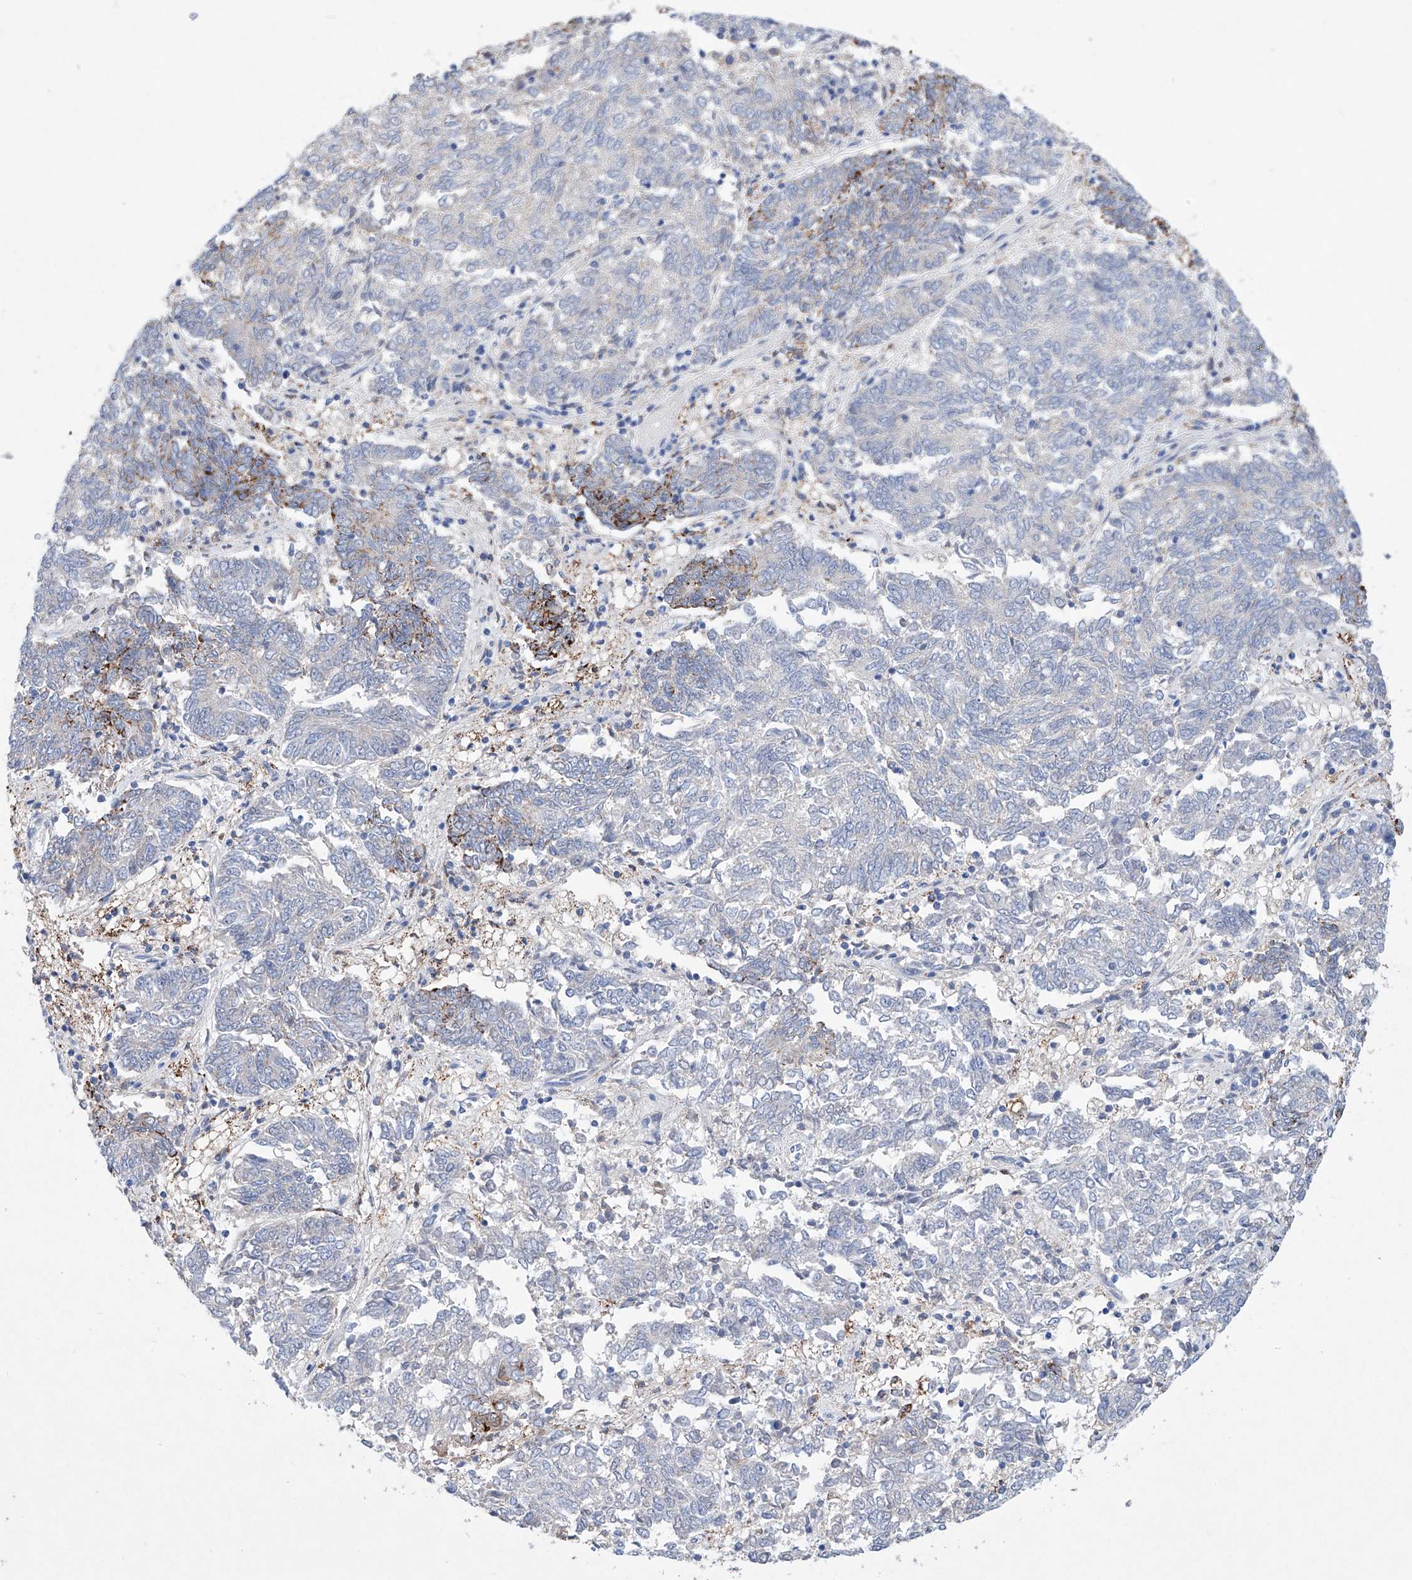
{"staining": {"intensity": "negative", "quantity": "none", "location": "none"}, "tissue": "endometrial cancer", "cell_type": "Tumor cells", "image_type": "cancer", "snomed": [{"axis": "morphology", "description": "Adenocarcinoma, NOS"}, {"axis": "topography", "description": "Endometrium"}], "caption": "IHC histopathology image of neoplastic tissue: endometrial adenocarcinoma stained with DAB (3,3'-diaminobenzidine) demonstrates no significant protein staining in tumor cells.", "gene": "NRROS", "patient": {"sex": "female", "age": 80}}